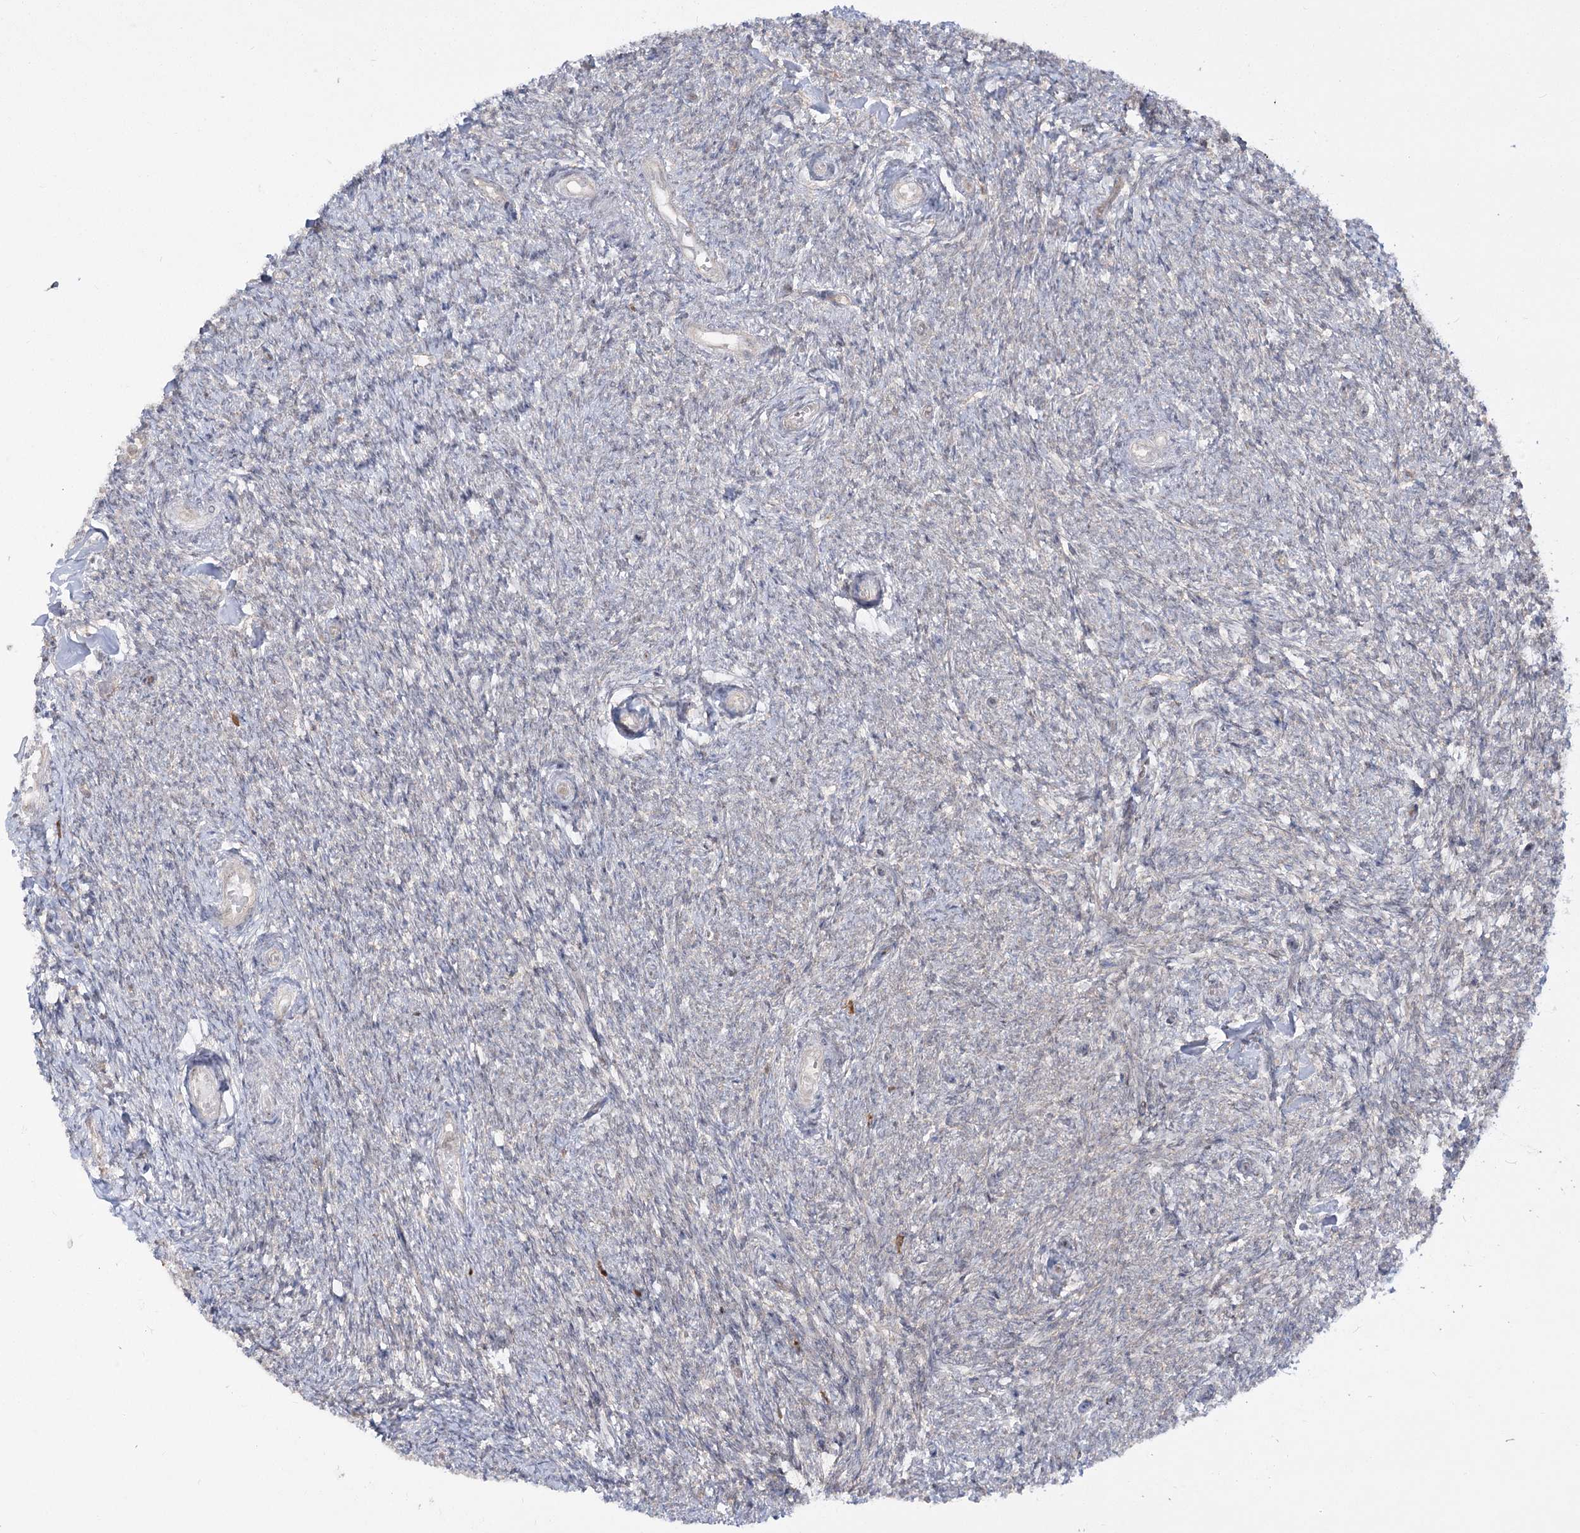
{"staining": {"intensity": "negative", "quantity": "none", "location": "none"}, "tissue": "ovary", "cell_type": "Ovarian stroma cells", "image_type": "normal", "snomed": [{"axis": "morphology", "description": "Normal tissue, NOS"}, {"axis": "topography", "description": "Ovary"}], "caption": "Image shows no protein positivity in ovarian stroma cells of normal ovary.", "gene": "SYTL1", "patient": {"sex": "female", "age": 44}}